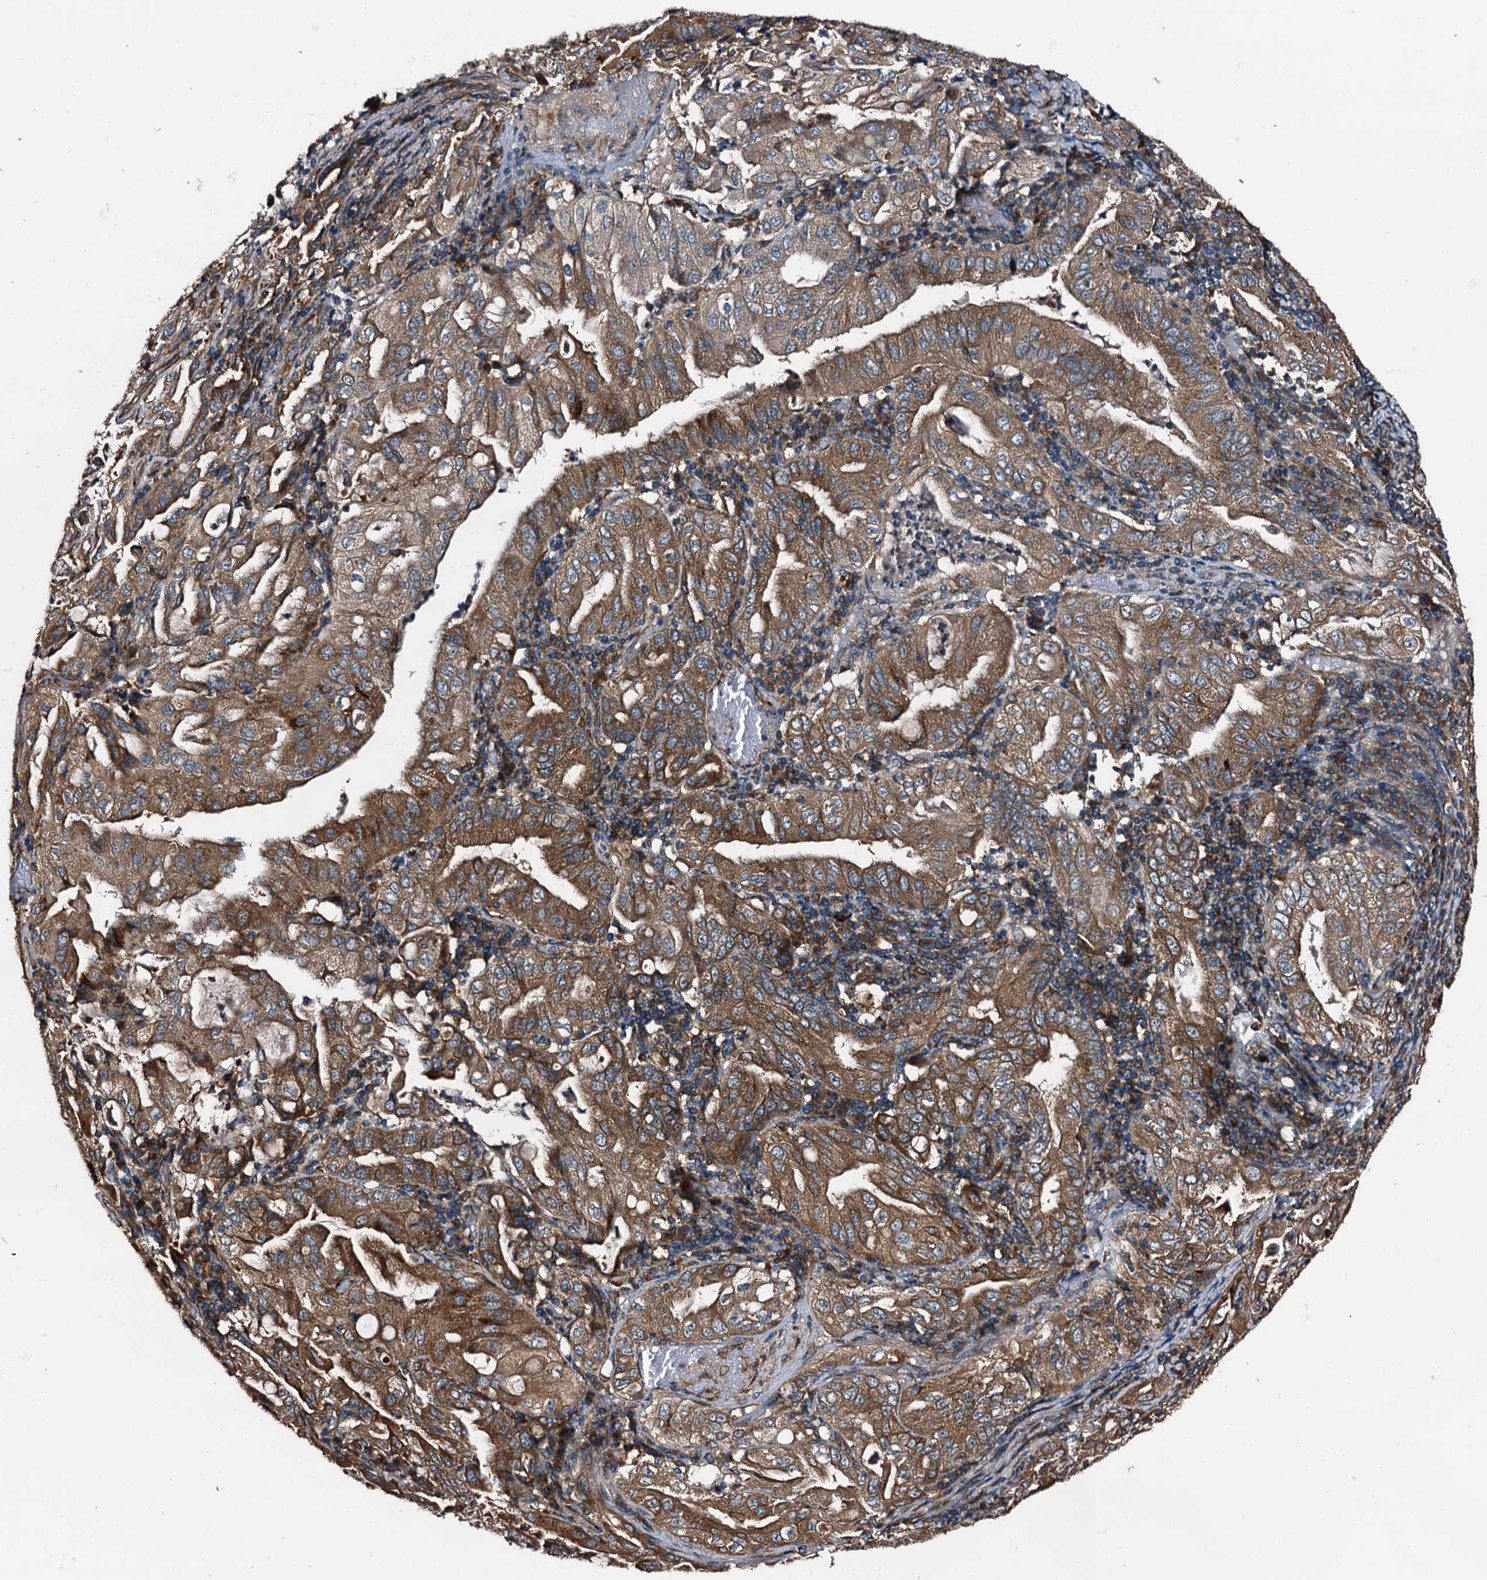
{"staining": {"intensity": "moderate", "quantity": ">75%", "location": "cytoplasmic/membranous"}, "tissue": "stomach cancer", "cell_type": "Tumor cells", "image_type": "cancer", "snomed": [{"axis": "morphology", "description": "Normal tissue, NOS"}, {"axis": "morphology", "description": "Adenocarcinoma, NOS"}, {"axis": "topography", "description": "Esophagus"}, {"axis": "topography", "description": "Stomach, upper"}, {"axis": "topography", "description": "Peripheral nerve tissue"}], "caption": "Protein positivity by immunohistochemistry (IHC) demonstrates moderate cytoplasmic/membranous positivity in about >75% of tumor cells in stomach cancer.", "gene": "PEX5", "patient": {"sex": "male", "age": 62}}